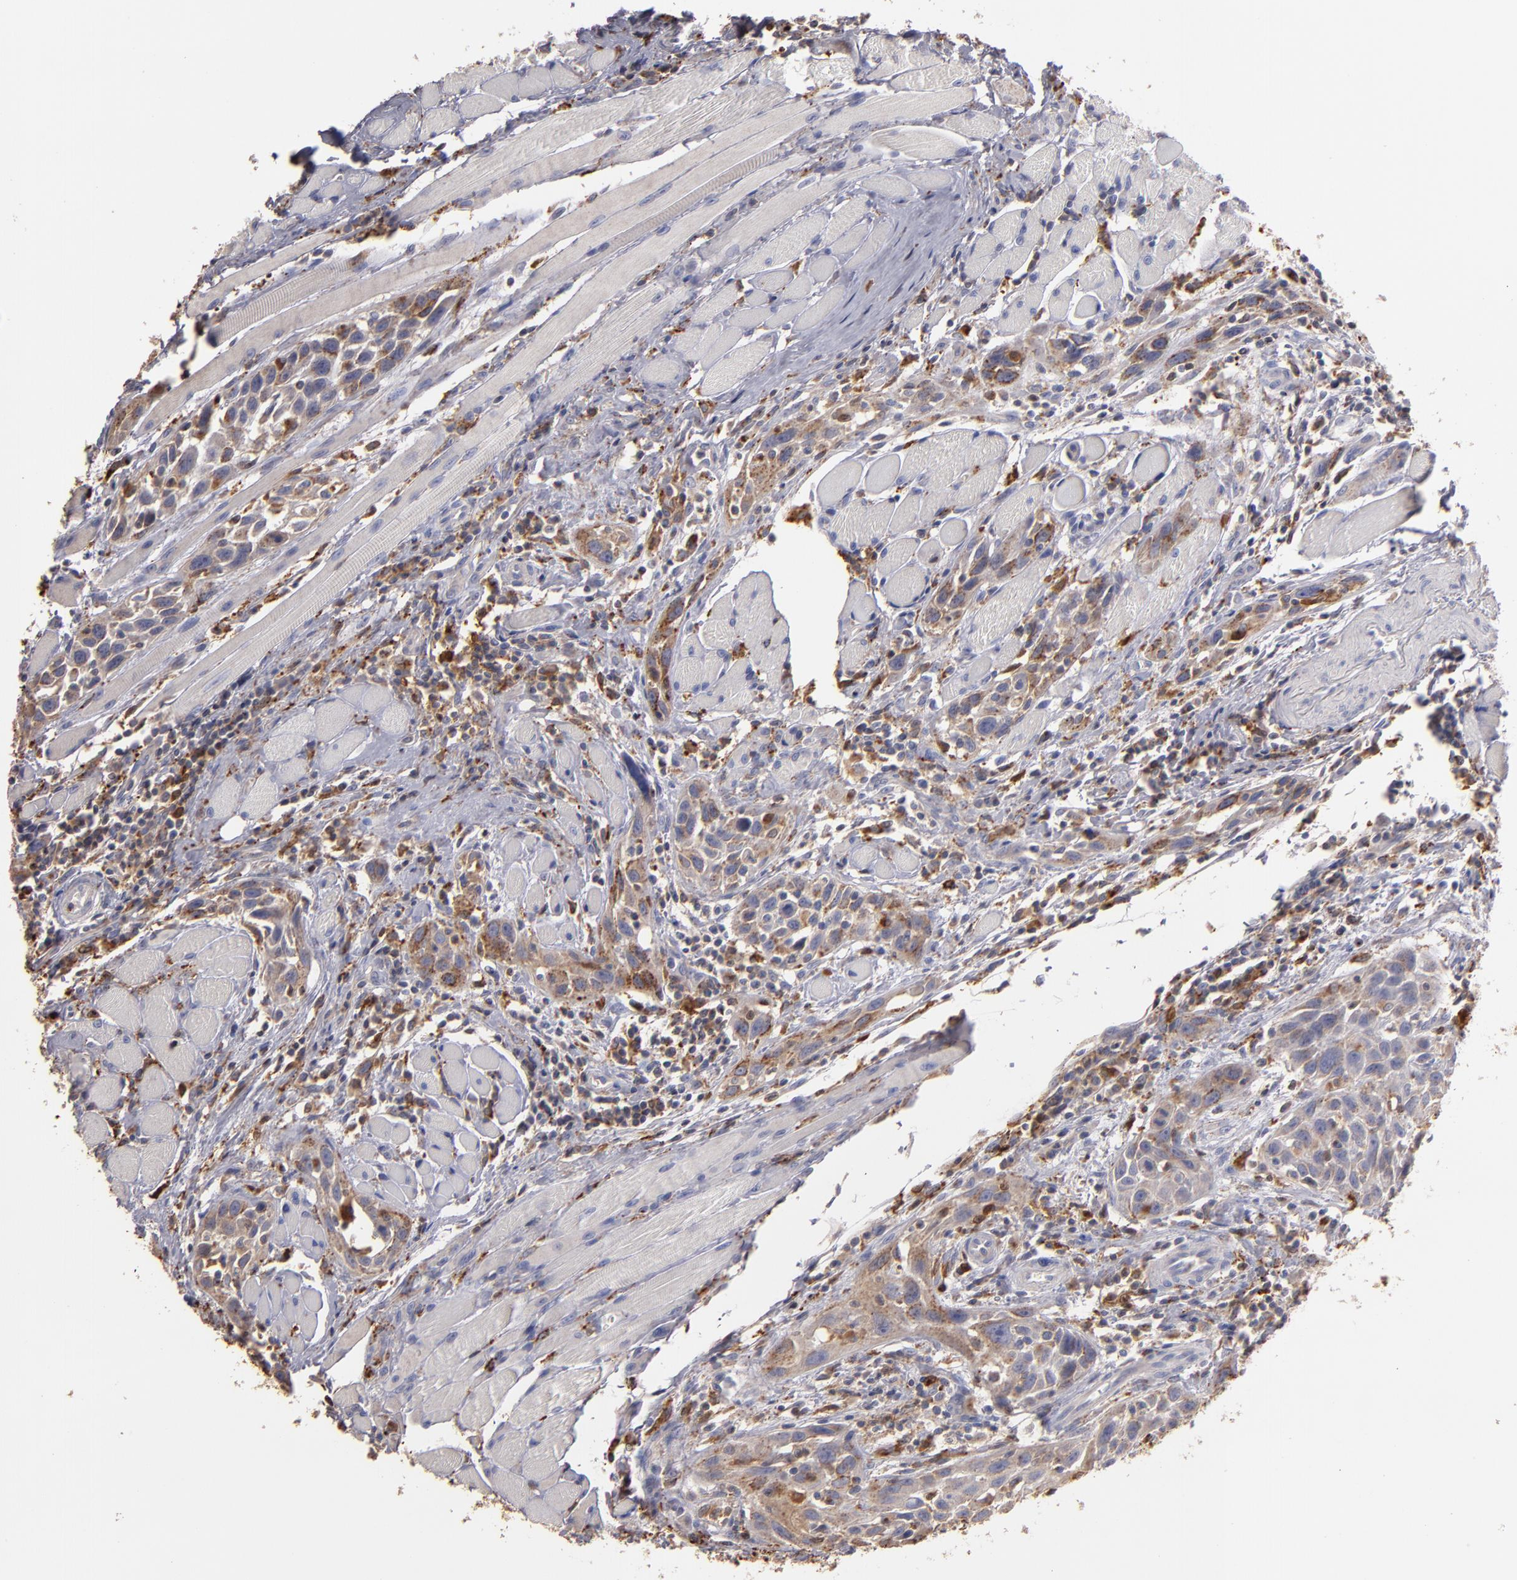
{"staining": {"intensity": "weak", "quantity": ">75%", "location": "cytoplasmic/membranous"}, "tissue": "head and neck cancer", "cell_type": "Tumor cells", "image_type": "cancer", "snomed": [{"axis": "morphology", "description": "Squamous cell carcinoma, NOS"}, {"axis": "topography", "description": "Oral tissue"}, {"axis": "topography", "description": "Head-Neck"}], "caption": "Immunohistochemistry (IHC) histopathology image of human head and neck cancer stained for a protein (brown), which reveals low levels of weak cytoplasmic/membranous staining in about >75% of tumor cells.", "gene": "TRAF1", "patient": {"sex": "female", "age": 50}}